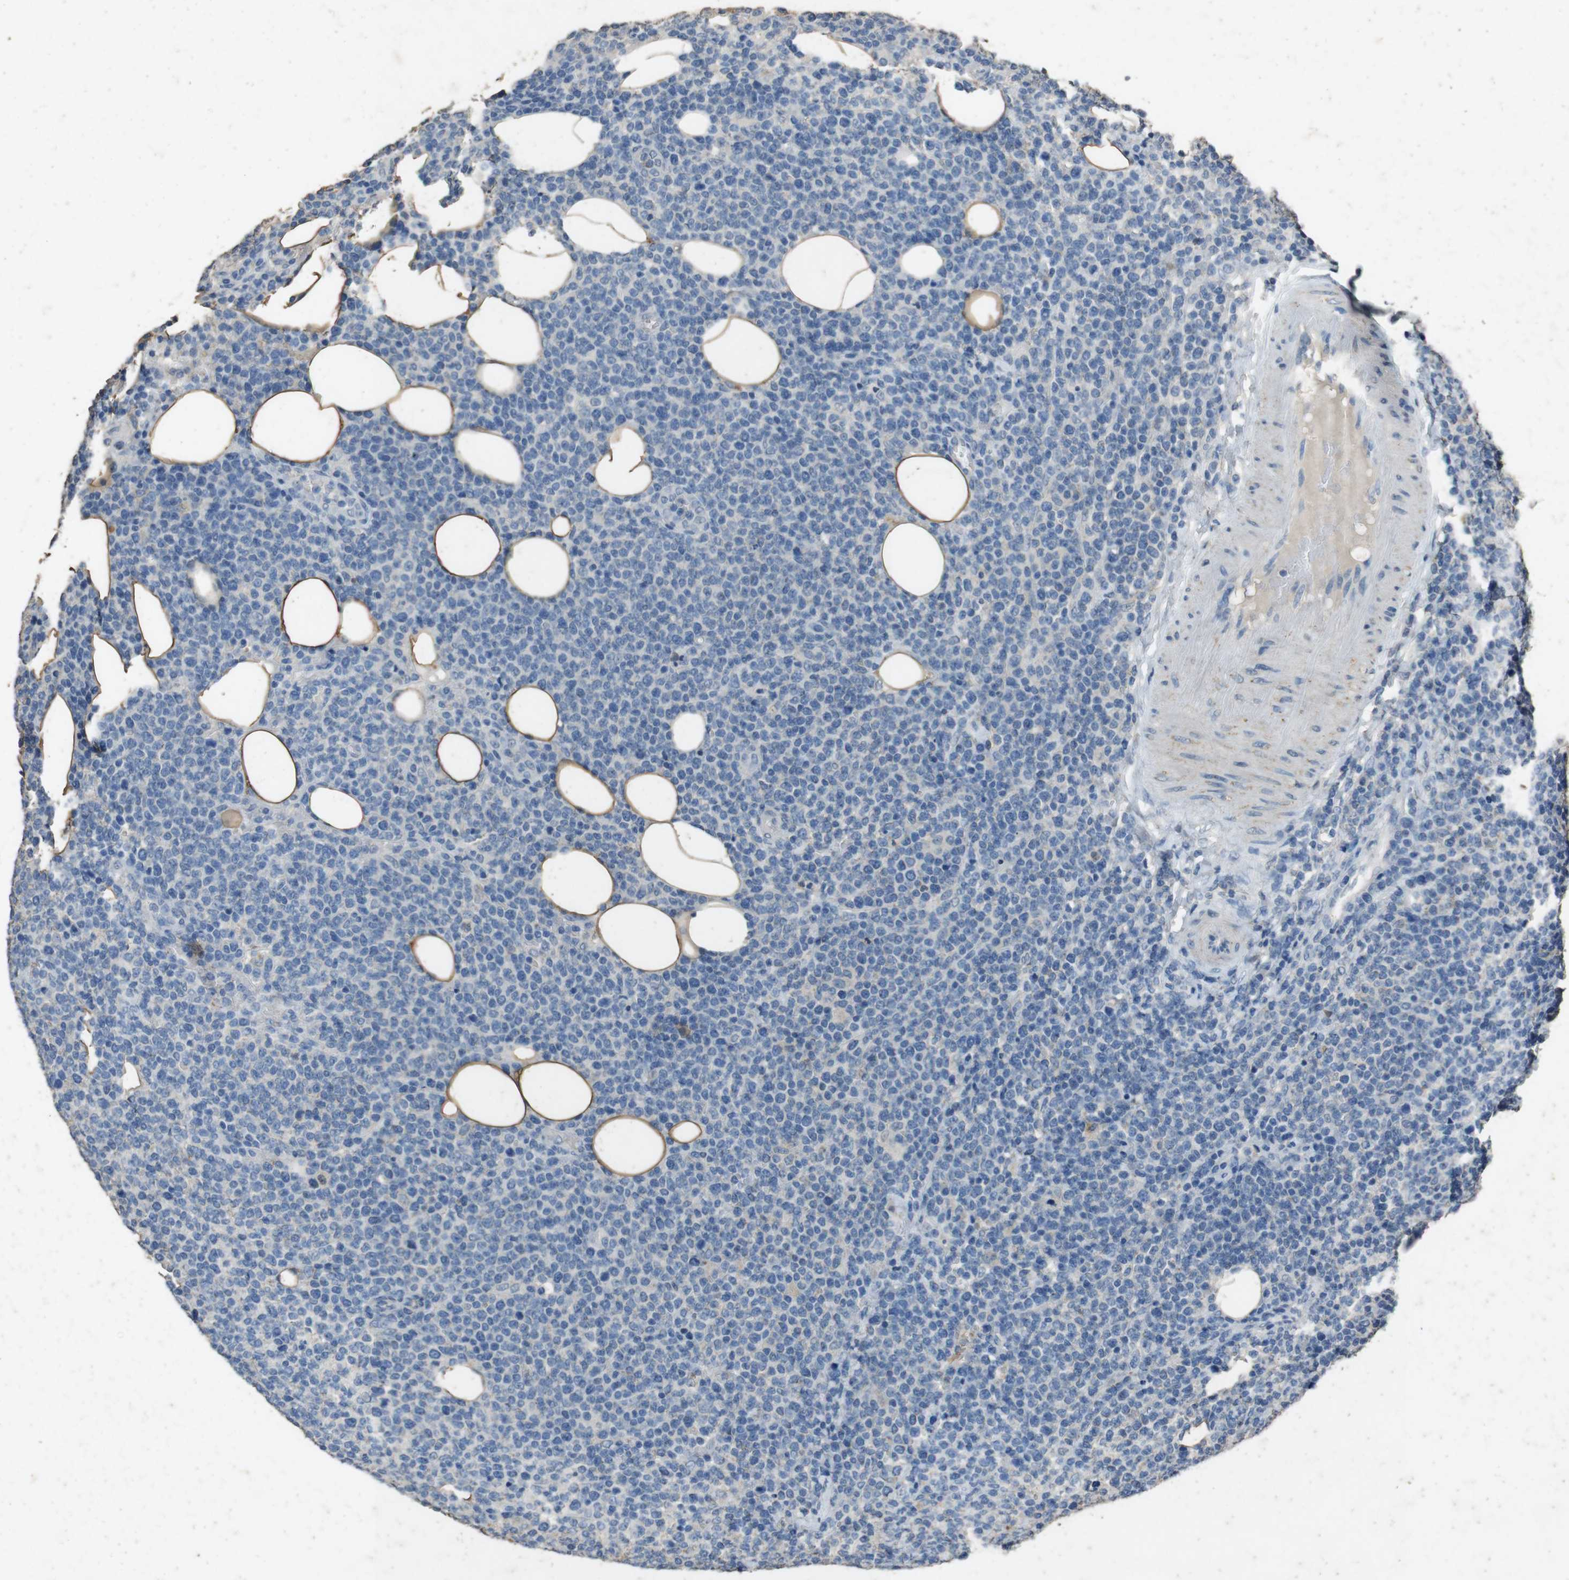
{"staining": {"intensity": "negative", "quantity": "none", "location": "none"}, "tissue": "lymphoma", "cell_type": "Tumor cells", "image_type": "cancer", "snomed": [{"axis": "morphology", "description": "Malignant lymphoma, non-Hodgkin's type, High grade"}, {"axis": "topography", "description": "Lymph node"}], "caption": "Photomicrograph shows no protein staining in tumor cells of high-grade malignant lymphoma, non-Hodgkin's type tissue.", "gene": "STBD1", "patient": {"sex": "male", "age": 61}}